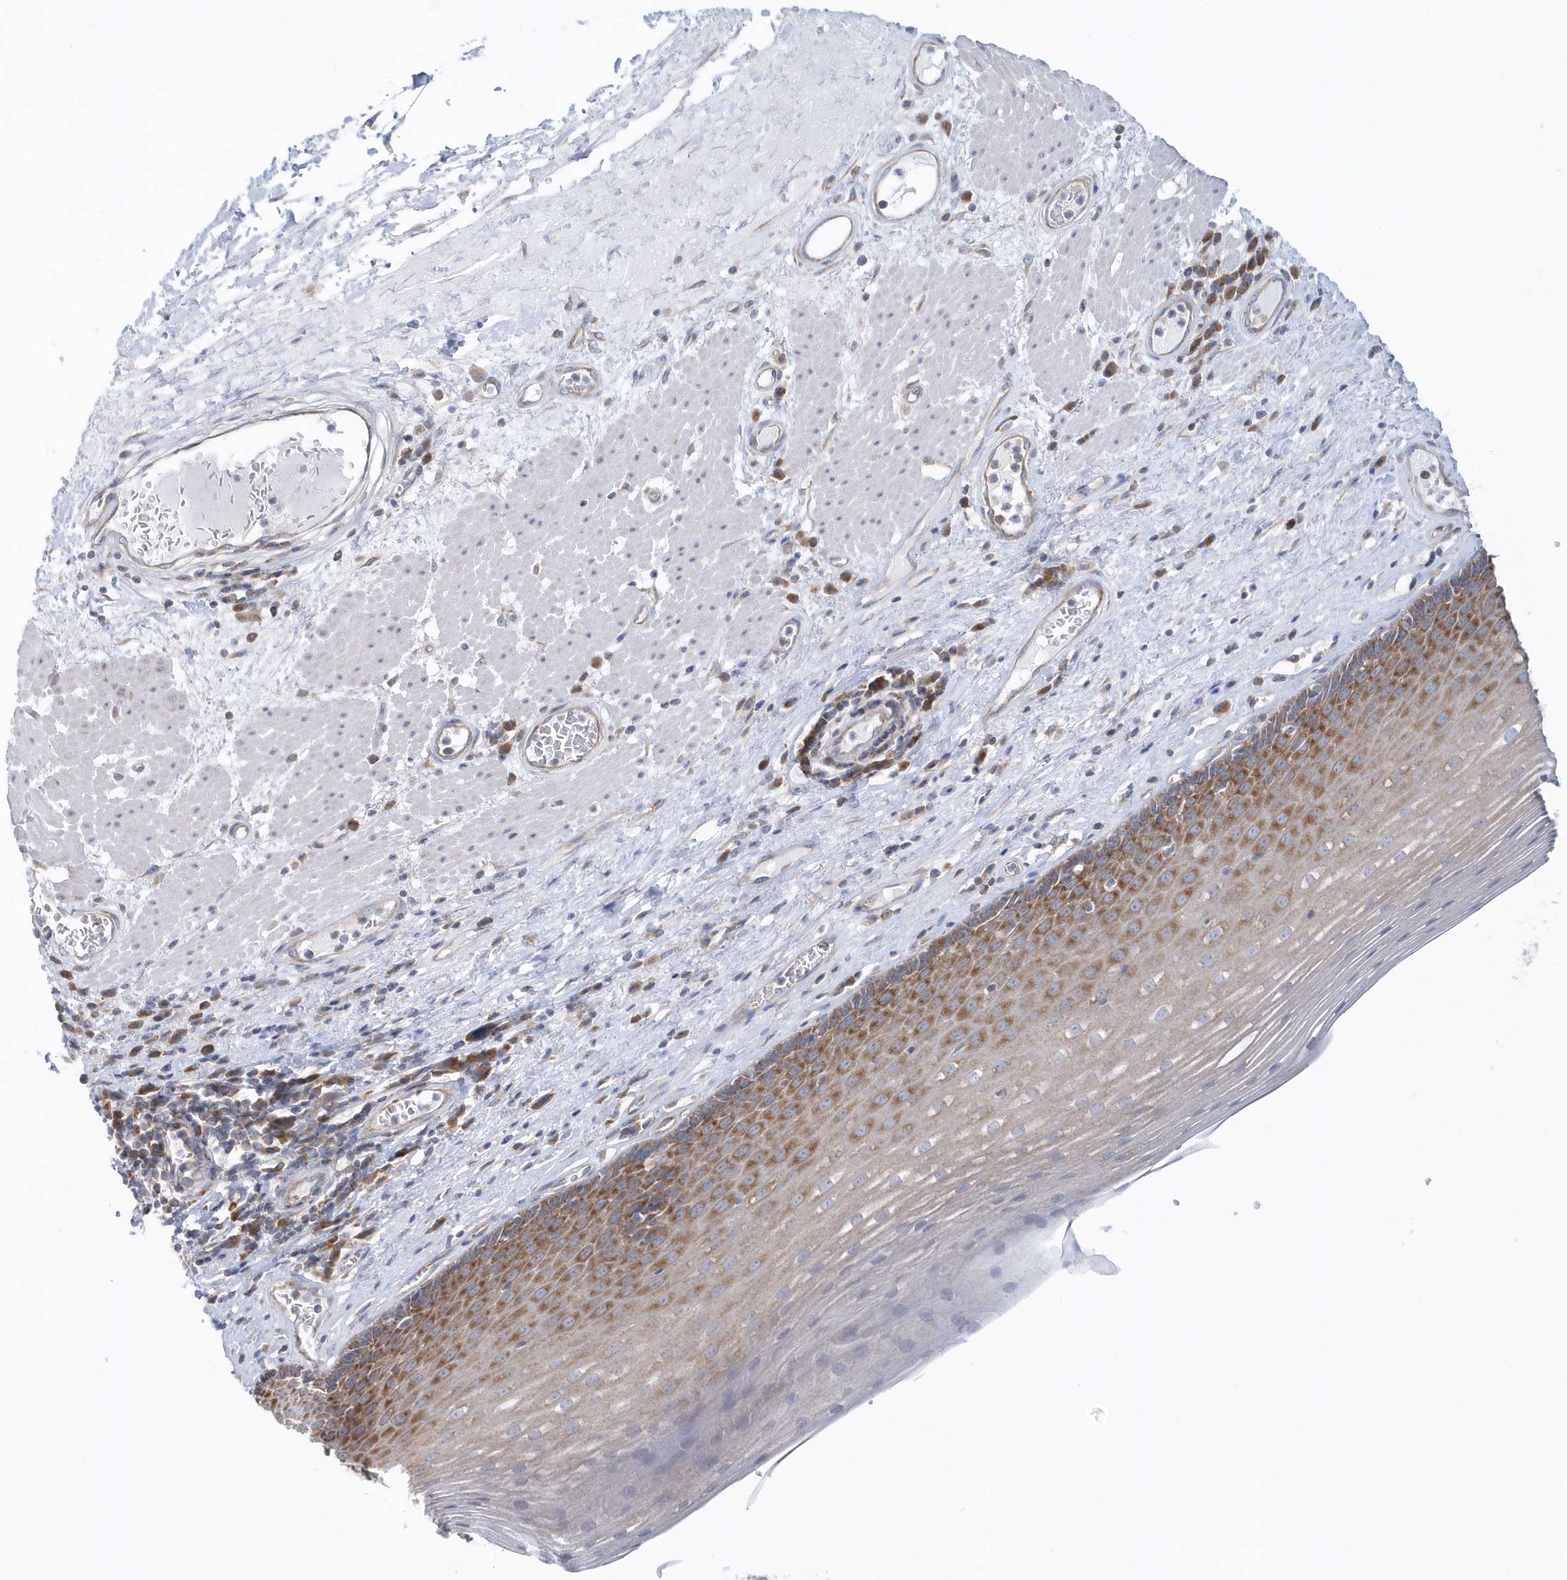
{"staining": {"intensity": "moderate", "quantity": ">75%", "location": "cytoplasmic/membranous"}, "tissue": "esophagus", "cell_type": "Squamous epithelial cells", "image_type": "normal", "snomed": [{"axis": "morphology", "description": "Normal tissue, NOS"}, {"axis": "topography", "description": "Esophagus"}], "caption": "Normal esophagus shows moderate cytoplasmic/membranous staining in about >75% of squamous epithelial cells, visualized by immunohistochemistry.", "gene": "EIF3C", "patient": {"sex": "male", "age": 62}}